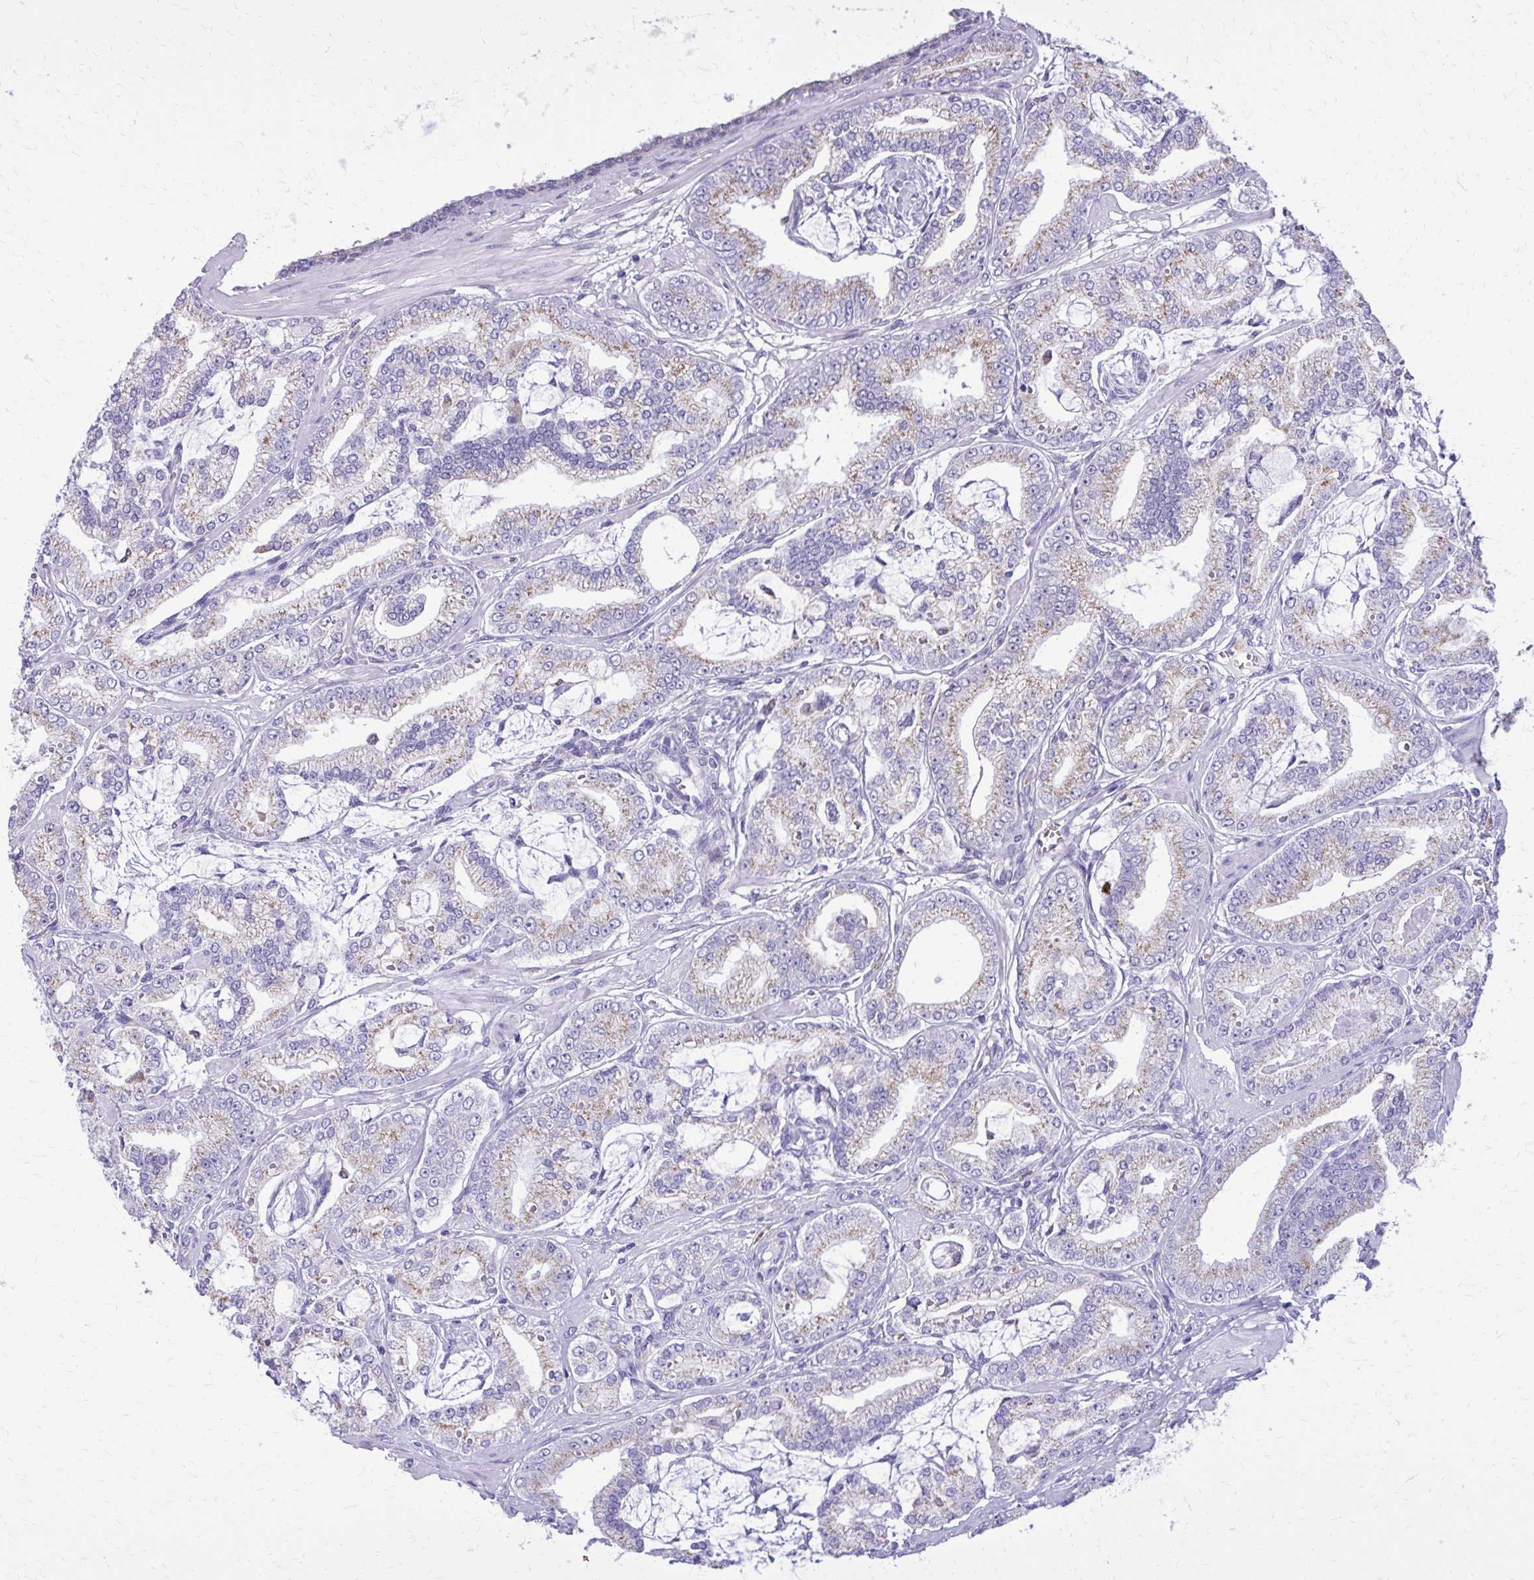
{"staining": {"intensity": "weak", "quantity": "25%-75%", "location": "cytoplasmic/membranous"}, "tissue": "prostate cancer", "cell_type": "Tumor cells", "image_type": "cancer", "snomed": [{"axis": "morphology", "description": "Adenocarcinoma, High grade"}, {"axis": "topography", "description": "Prostate"}], "caption": "This is an image of immunohistochemistry staining of prostate cancer, which shows weak positivity in the cytoplasmic/membranous of tumor cells.", "gene": "CAT", "patient": {"sex": "male", "age": 71}}